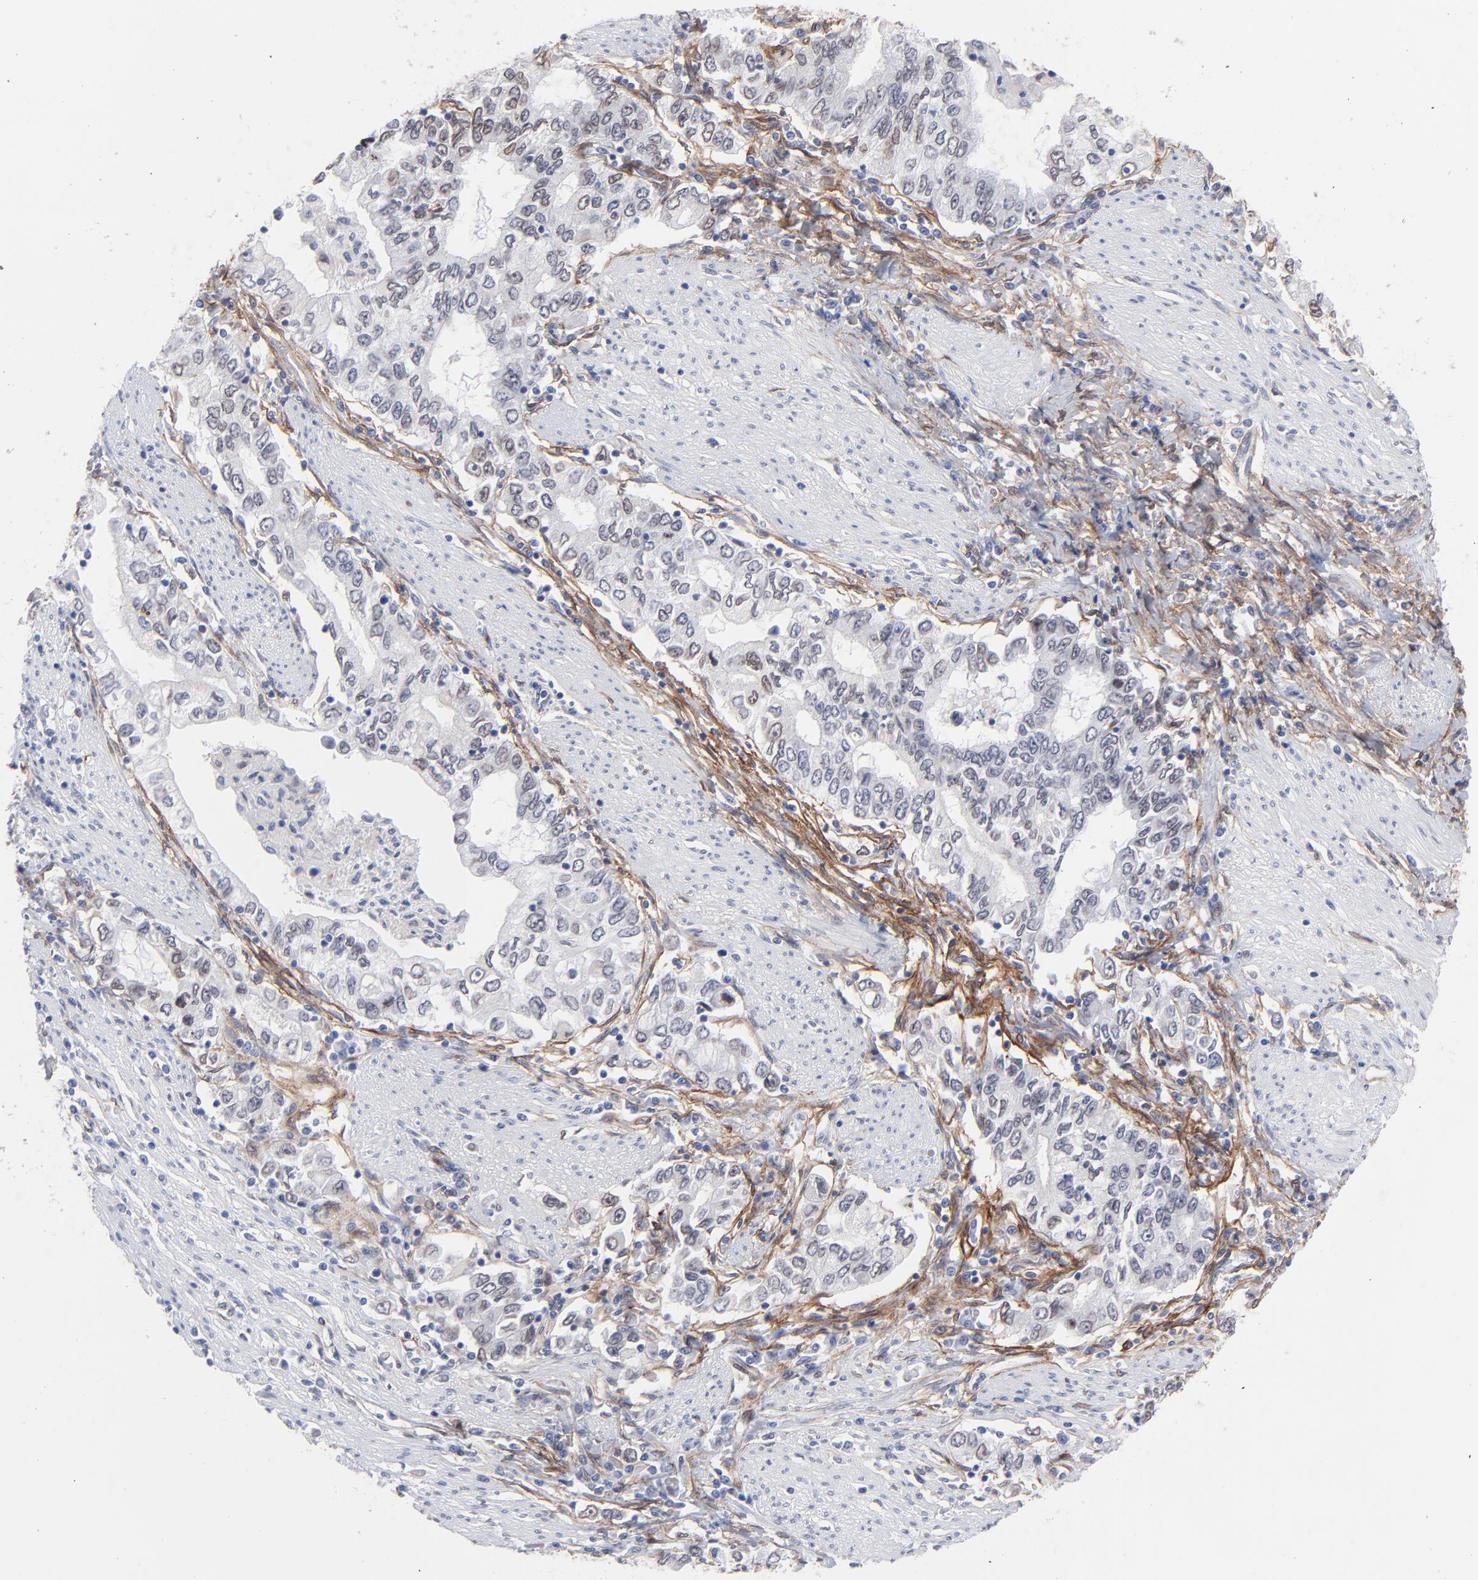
{"staining": {"intensity": "negative", "quantity": "none", "location": "none"}, "tissue": "stomach cancer", "cell_type": "Tumor cells", "image_type": "cancer", "snomed": [{"axis": "morphology", "description": "Adenocarcinoma, NOS"}, {"axis": "topography", "description": "Stomach, lower"}], "caption": "Tumor cells are negative for protein expression in human adenocarcinoma (stomach).", "gene": "PDGFRB", "patient": {"sex": "female", "age": 72}}